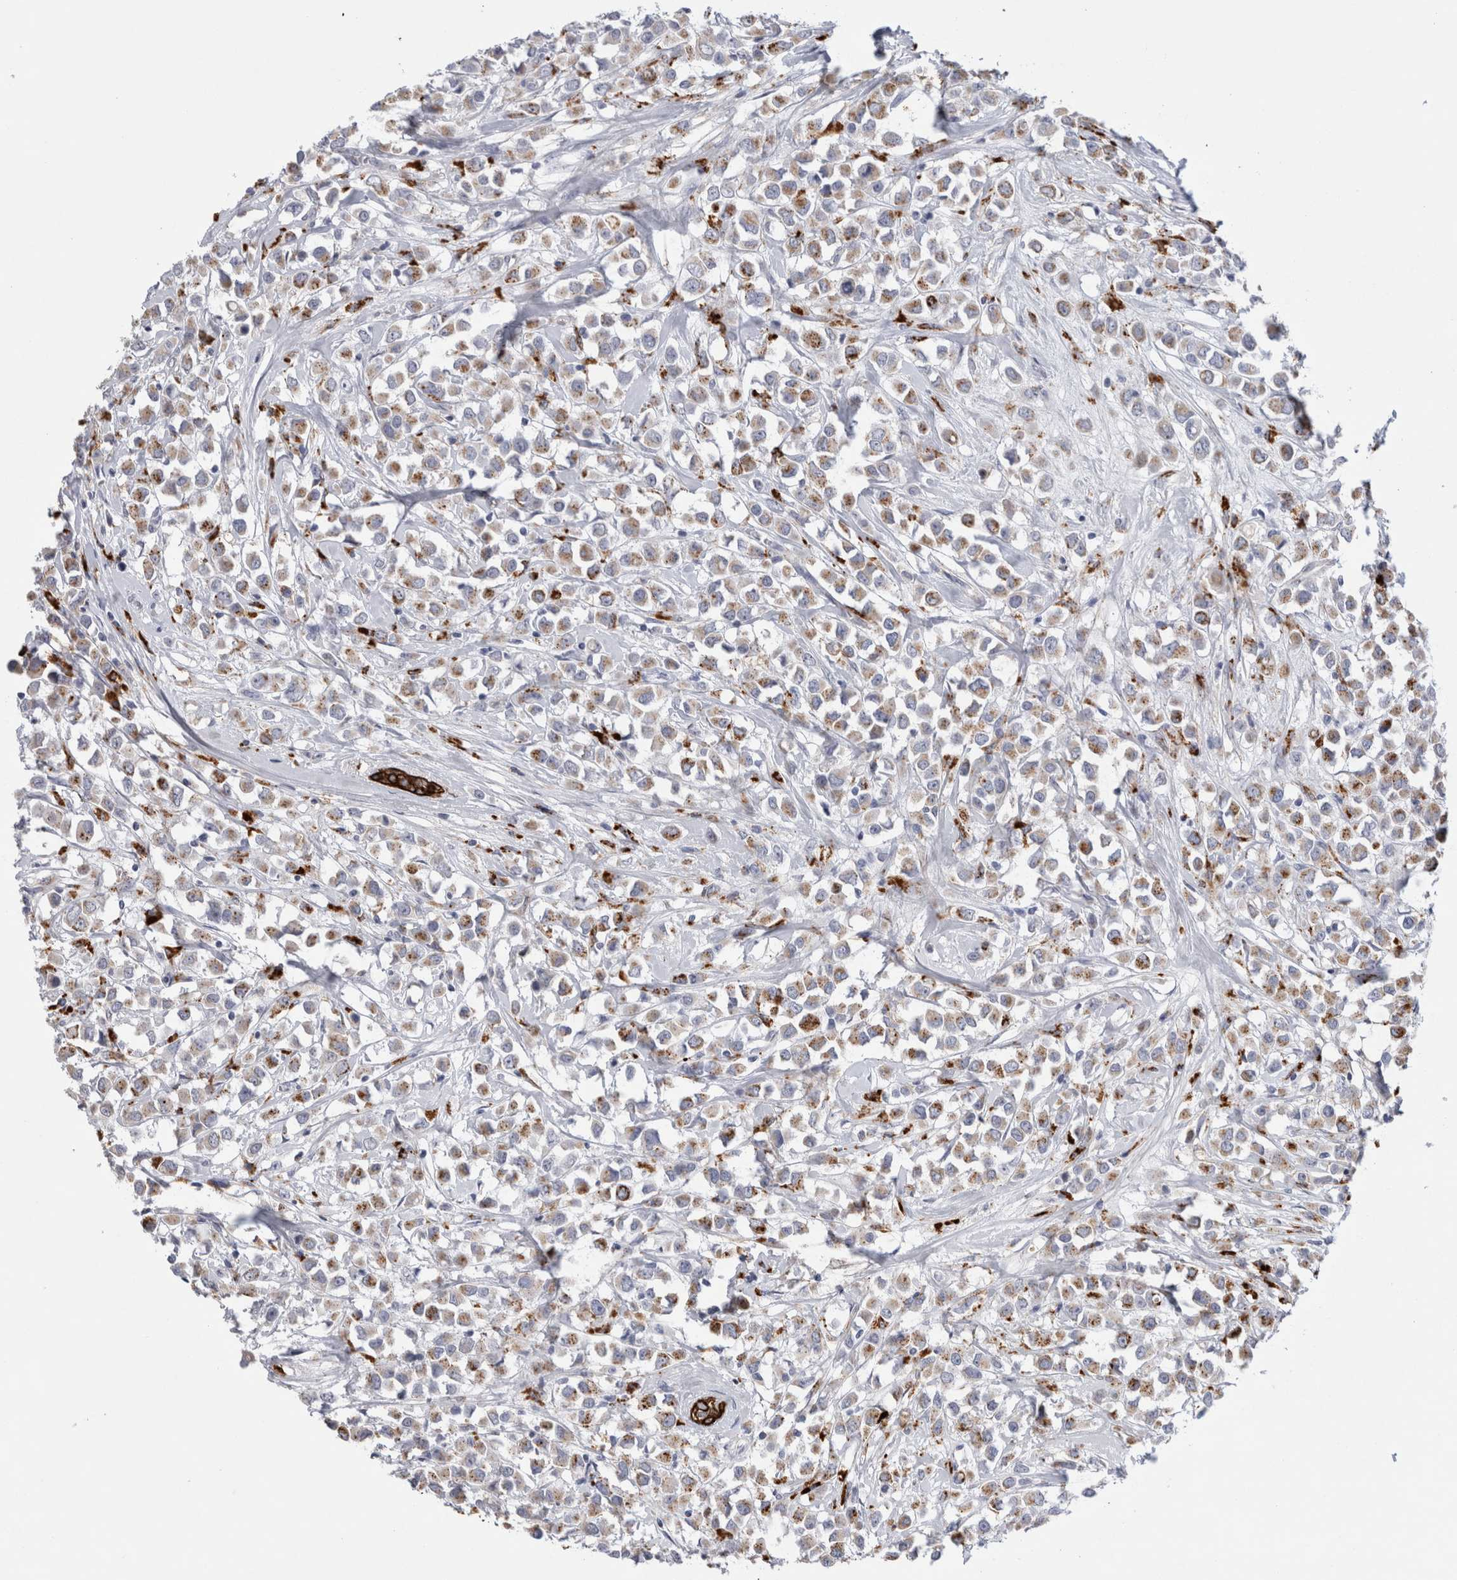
{"staining": {"intensity": "moderate", "quantity": ">75%", "location": "cytoplasmic/membranous"}, "tissue": "breast cancer", "cell_type": "Tumor cells", "image_type": "cancer", "snomed": [{"axis": "morphology", "description": "Duct carcinoma"}, {"axis": "topography", "description": "Breast"}], "caption": "An image of human invasive ductal carcinoma (breast) stained for a protein demonstrates moderate cytoplasmic/membranous brown staining in tumor cells.", "gene": "GAA", "patient": {"sex": "female", "age": 61}}